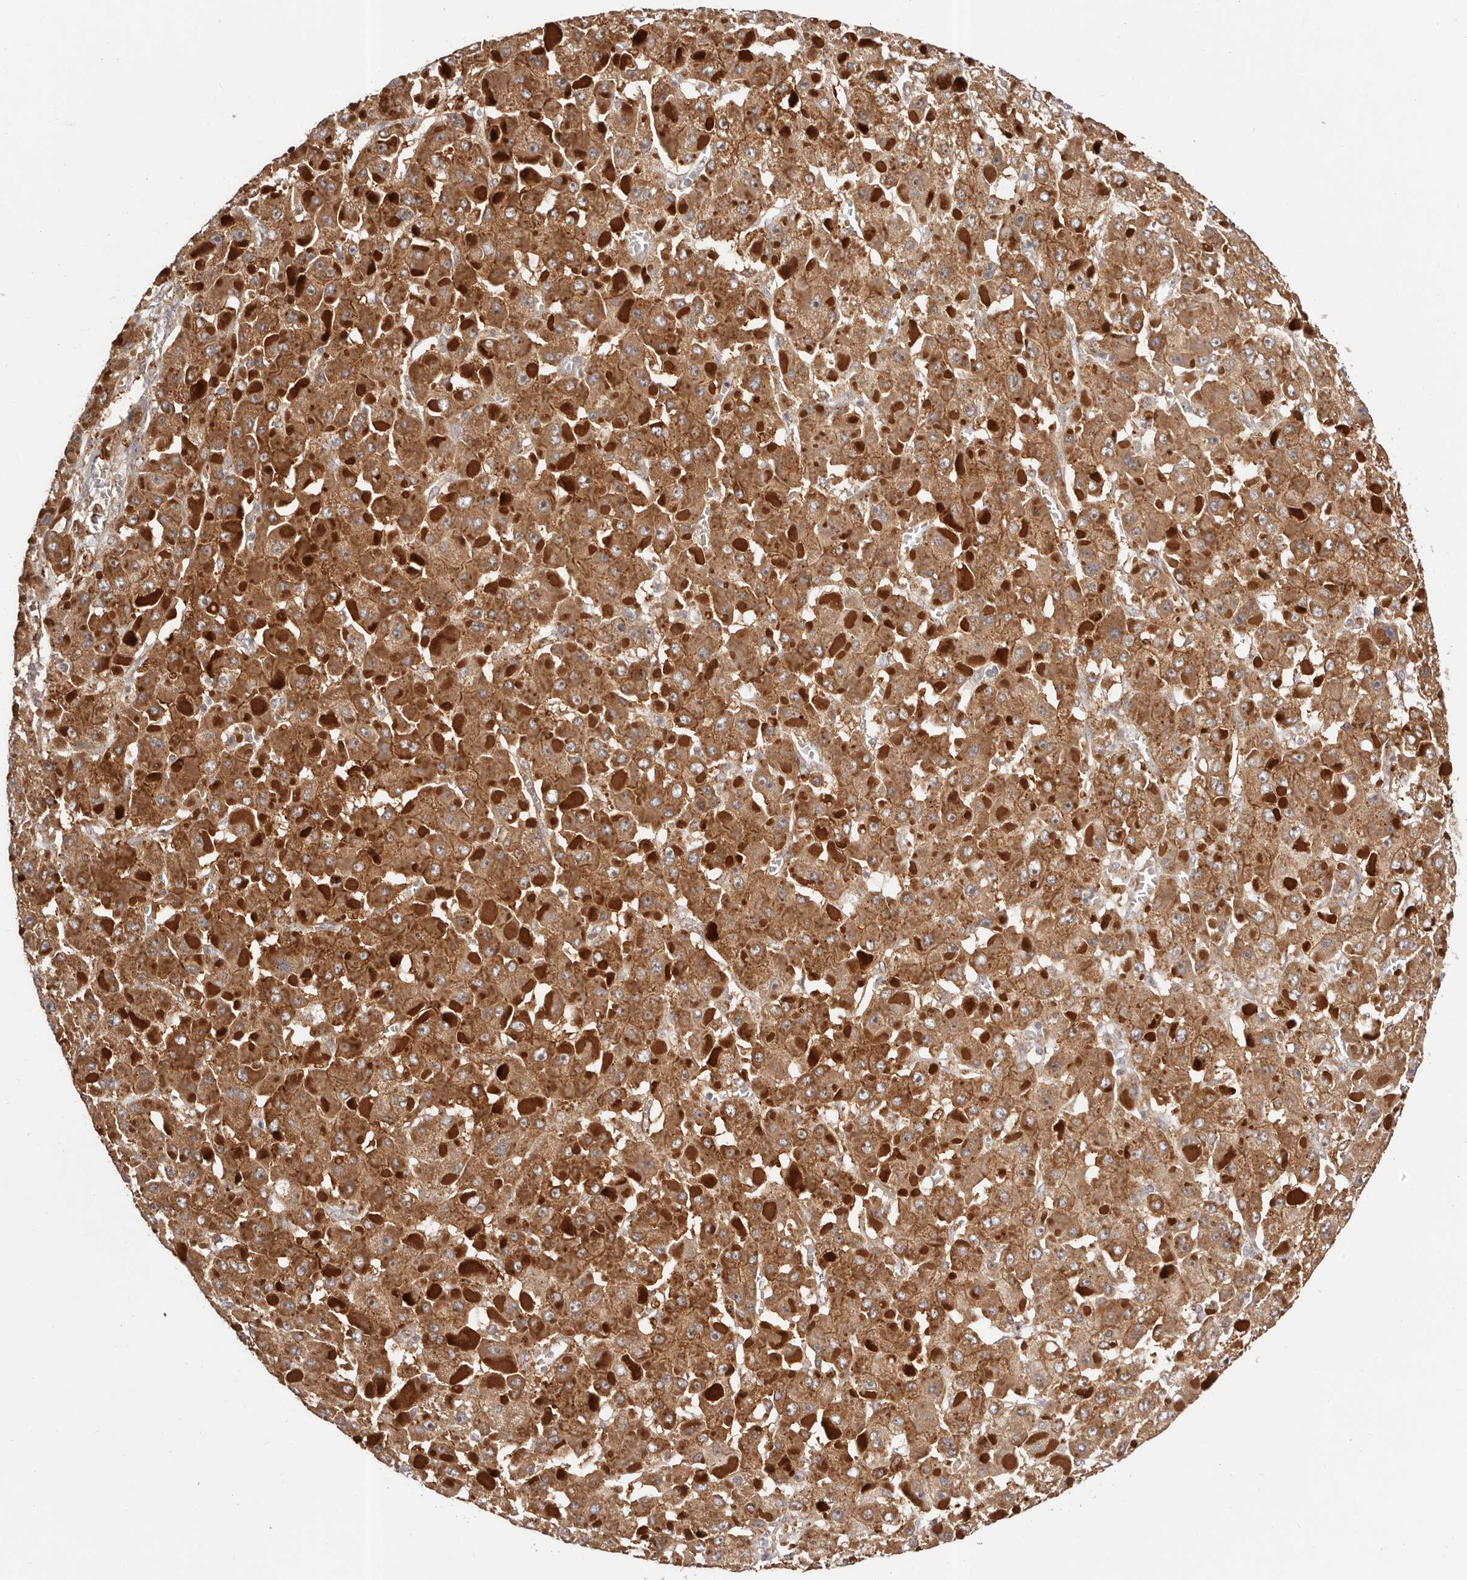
{"staining": {"intensity": "moderate", "quantity": ">75%", "location": "cytoplasmic/membranous"}, "tissue": "liver cancer", "cell_type": "Tumor cells", "image_type": "cancer", "snomed": [{"axis": "morphology", "description": "Carcinoma, Hepatocellular, NOS"}, {"axis": "topography", "description": "Liver"}], "caption": "This is an image of immunohistochemistry staining of hepatocellular carcinoma (liver), which shows moderate positivity in the cytoplasmic/membranous of tumor cells.", "gene": "MICAL2", "patient": {"sex": "female", "age": 73}}